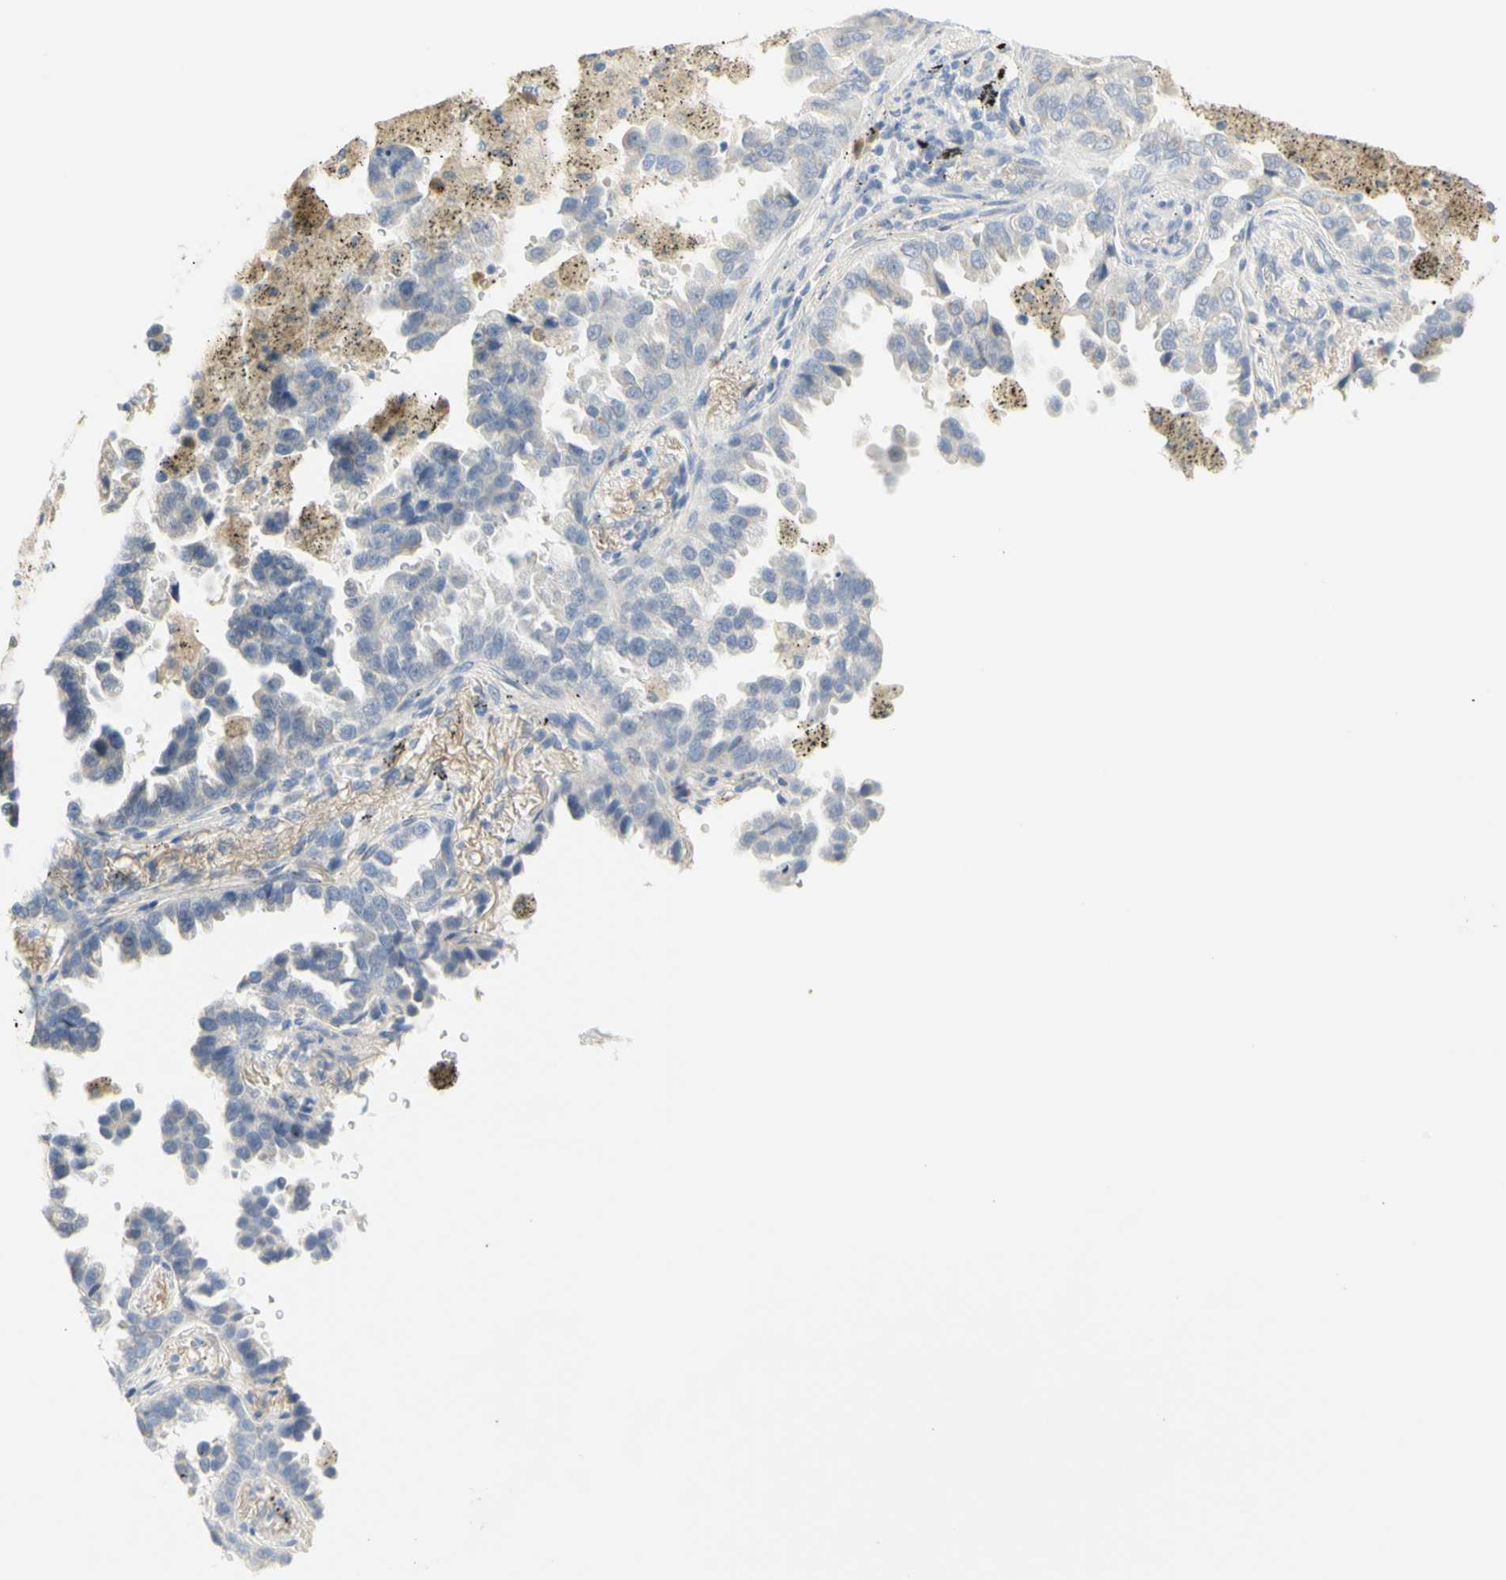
{"staining": {"intensity": "negative", "quantity": "none", "location": "none"}, "tissue": "lung cancer", "cell_type": "Tumor cells", "image_type": "cancer", "snomed": [{"axis": "morphology", "description": "Normal tissue, NOS"}, {"axis": "morphology", "description": "Adenocarcinoma, NOS"}, {"axis": "topography", "description": "Lung"}], "caption": "Adenocarcinoma (lung) stained for a protein using immunohistochemistry (IHC) demonstrates no positivity tumor cells.", "gene": "B4GALNT3", "patient": {"sex": "male", "age": 59}}